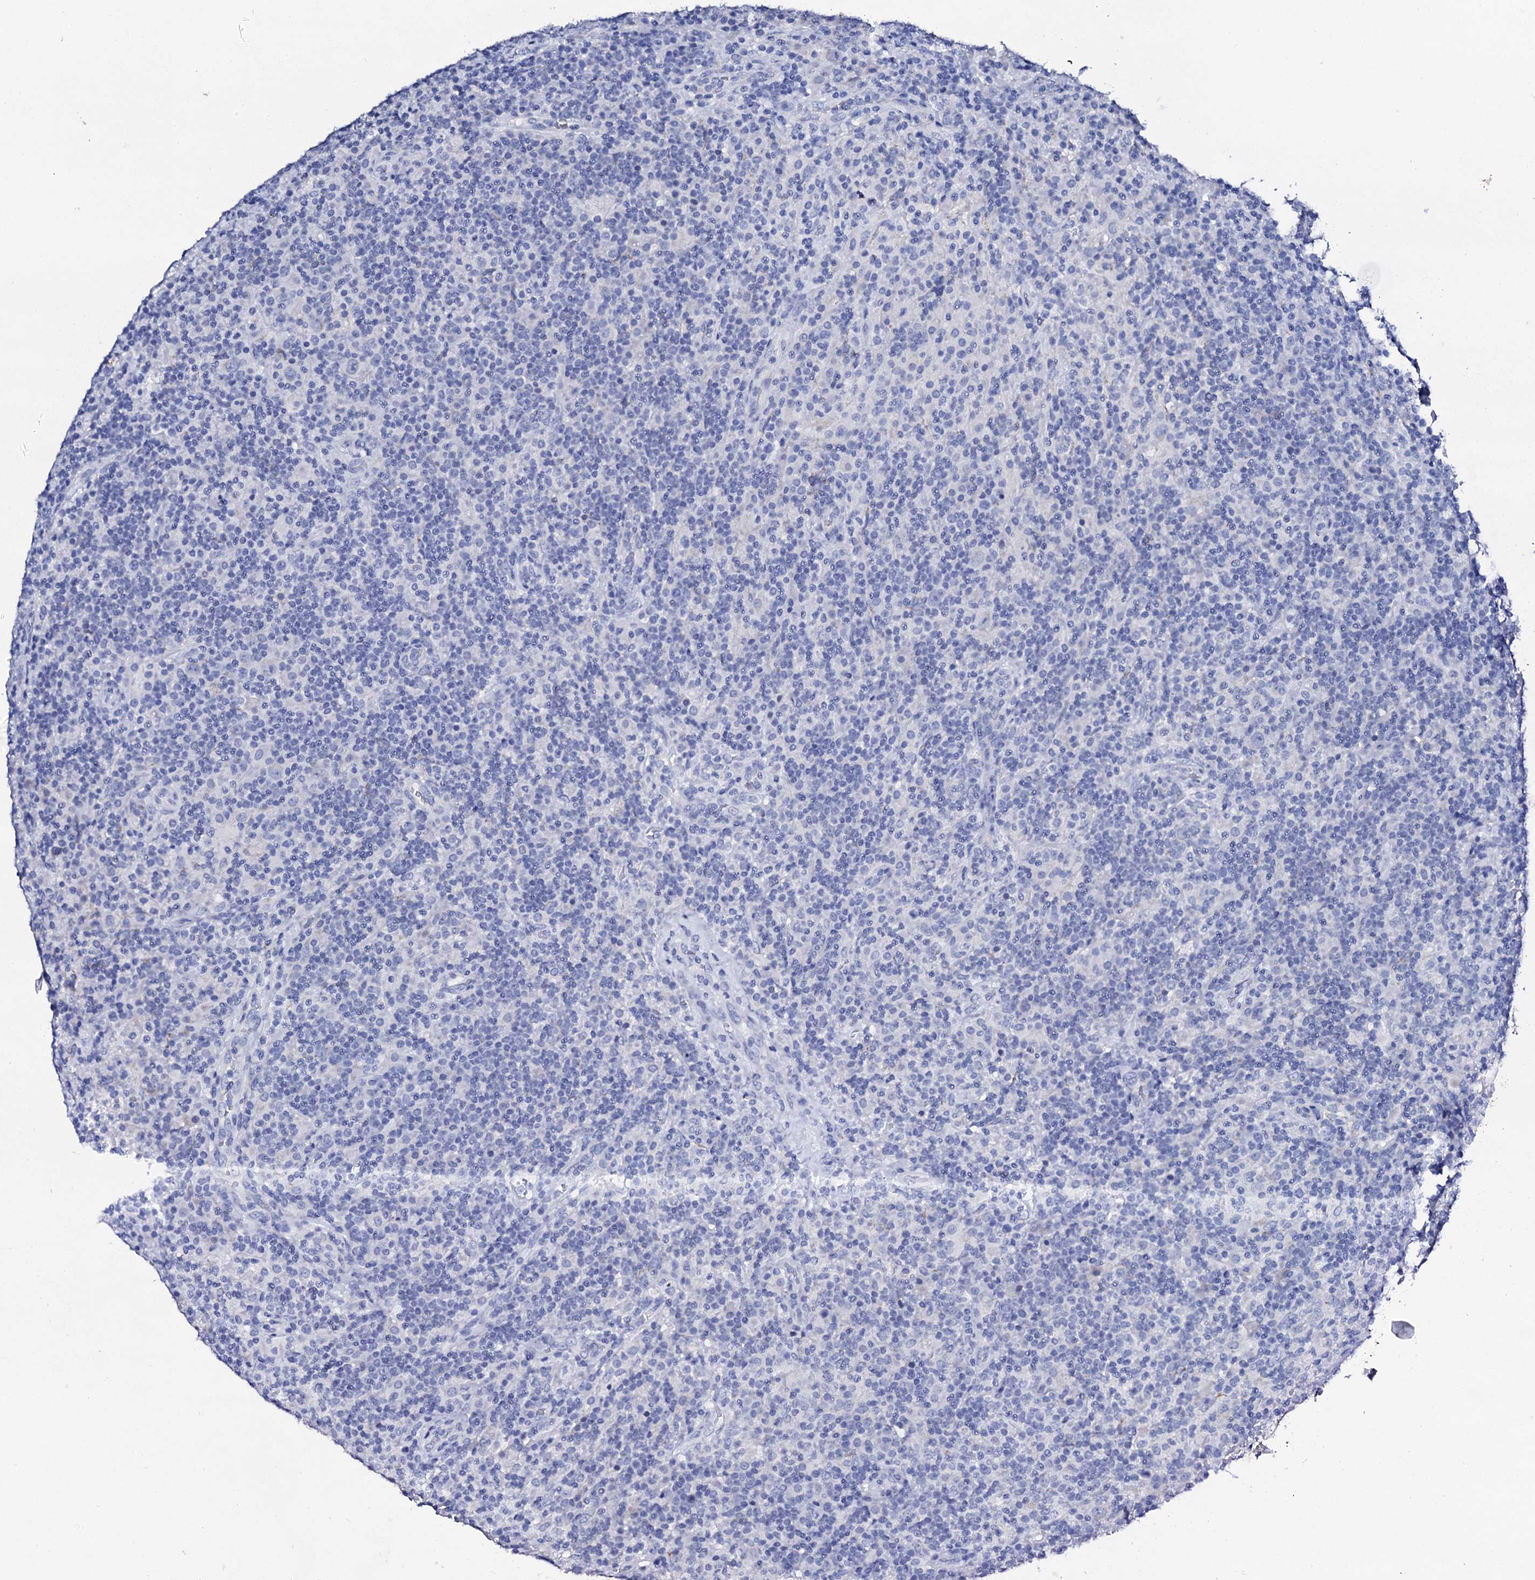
{"staining": {"intensity": "negative", "quantity": "none", "location": "none"}, "tissue": "lymphoma", "cell_type": "Tumor cells", "image_type": "cancer", "snomed": [{"axis": "morphology", "description": "Hodgkin's disease, NOS"}, {"axis": "topography", "description": "Lymph node"}], "caption": "Tumor cells are negative for brown protein staining in lymphoma.", "gene": "FBXL16", "patient": {"sex": "male", "age": 70}}